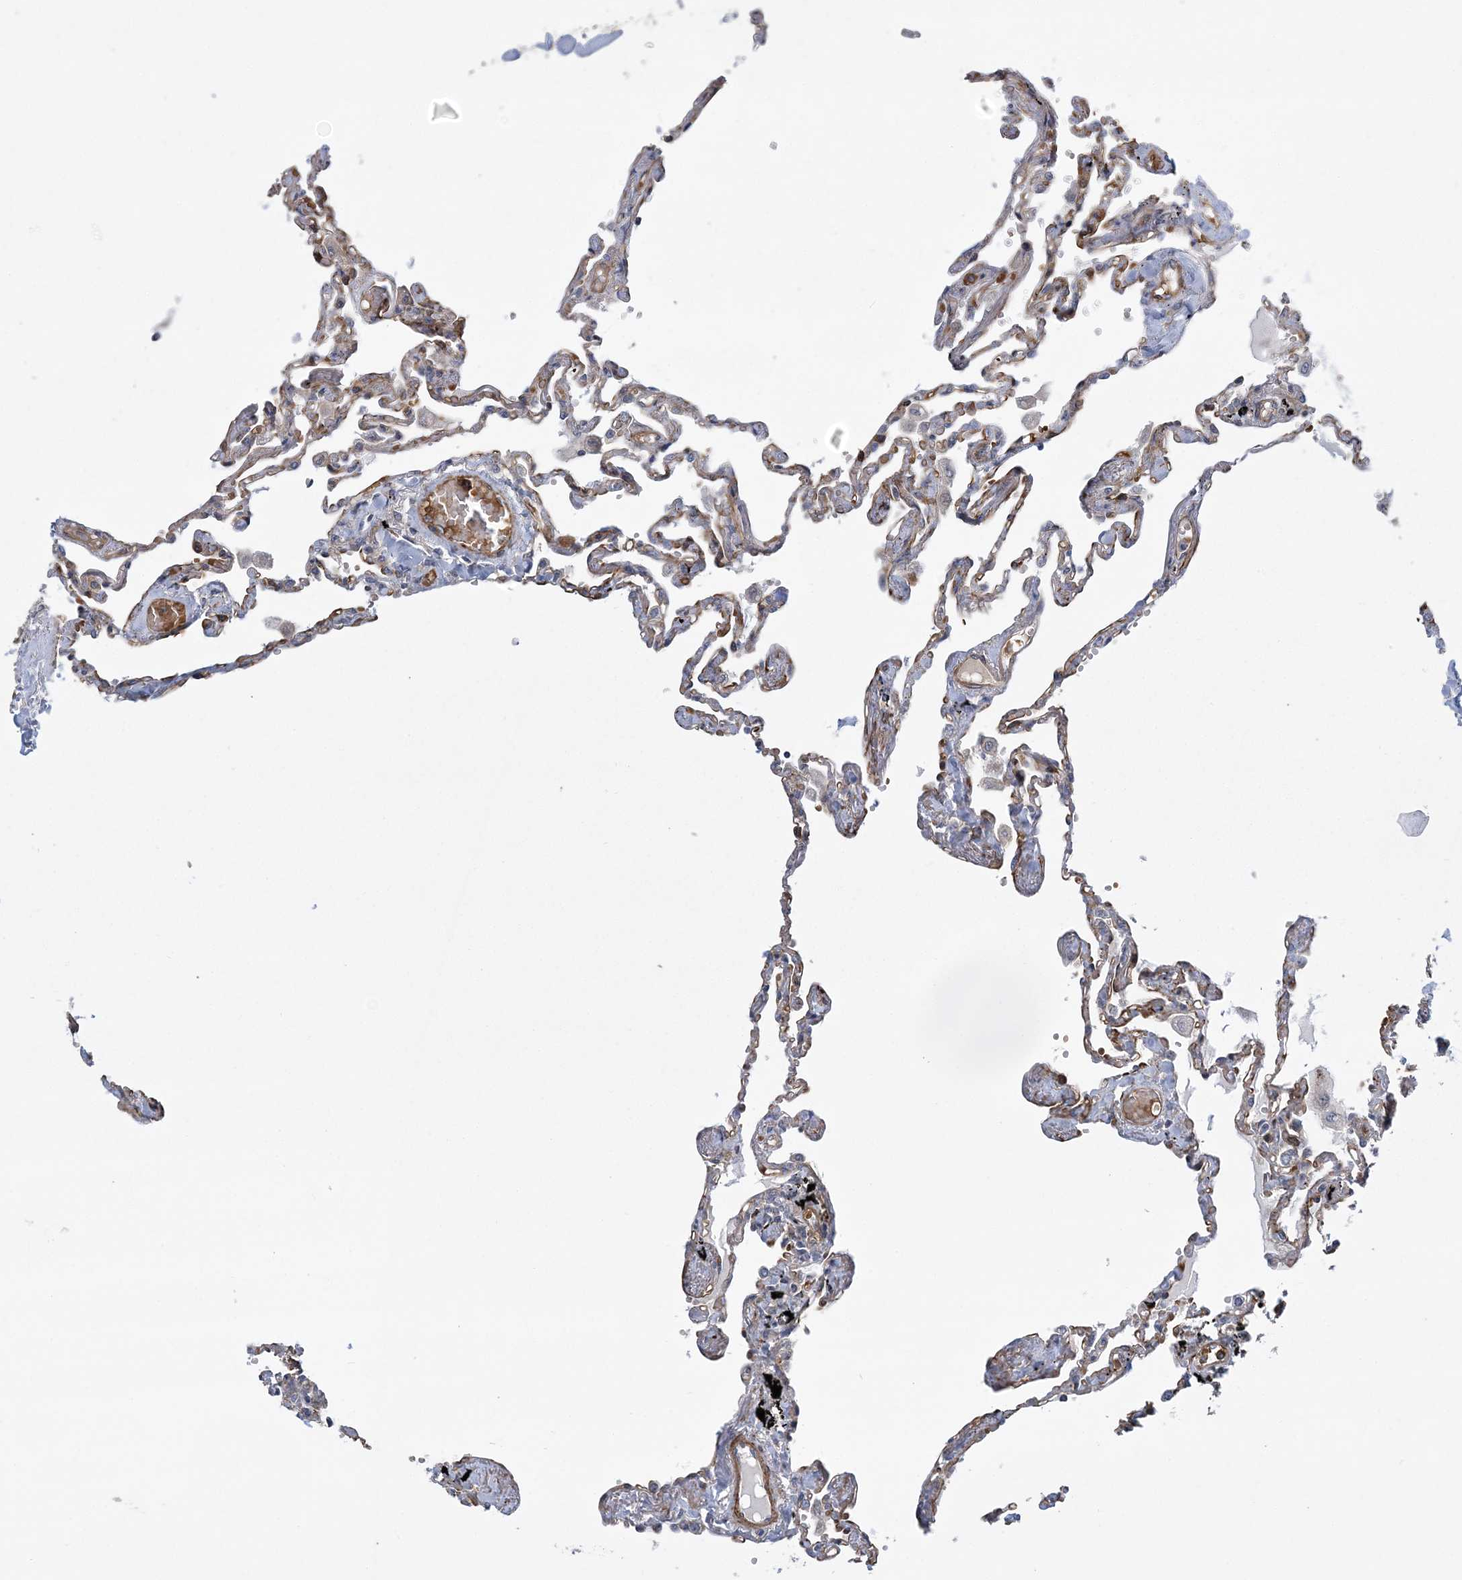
{"staining": {"intensity": "moderate", "quantity": "<25%", "location": "cytoplasmic/membranous"}, "tissue": "lung", "cell_type": "Alveolar cells", "image_type": "normal", "snomed": [{"axis": "morphology", "description": "Normal tissue, NOS"}, {"axis": "topography", "description": "Lung"}], "caption": "This micrograph reveals normal lung stained with immunohistochemistry to label a protein in brown. The cytoplasmic/membranous of alveolar cells show moderate positivity for the protein. Nuclei are counter-stained blue.", "gene": "CALN1", "patient": {"sex": "female", "age": 67}}